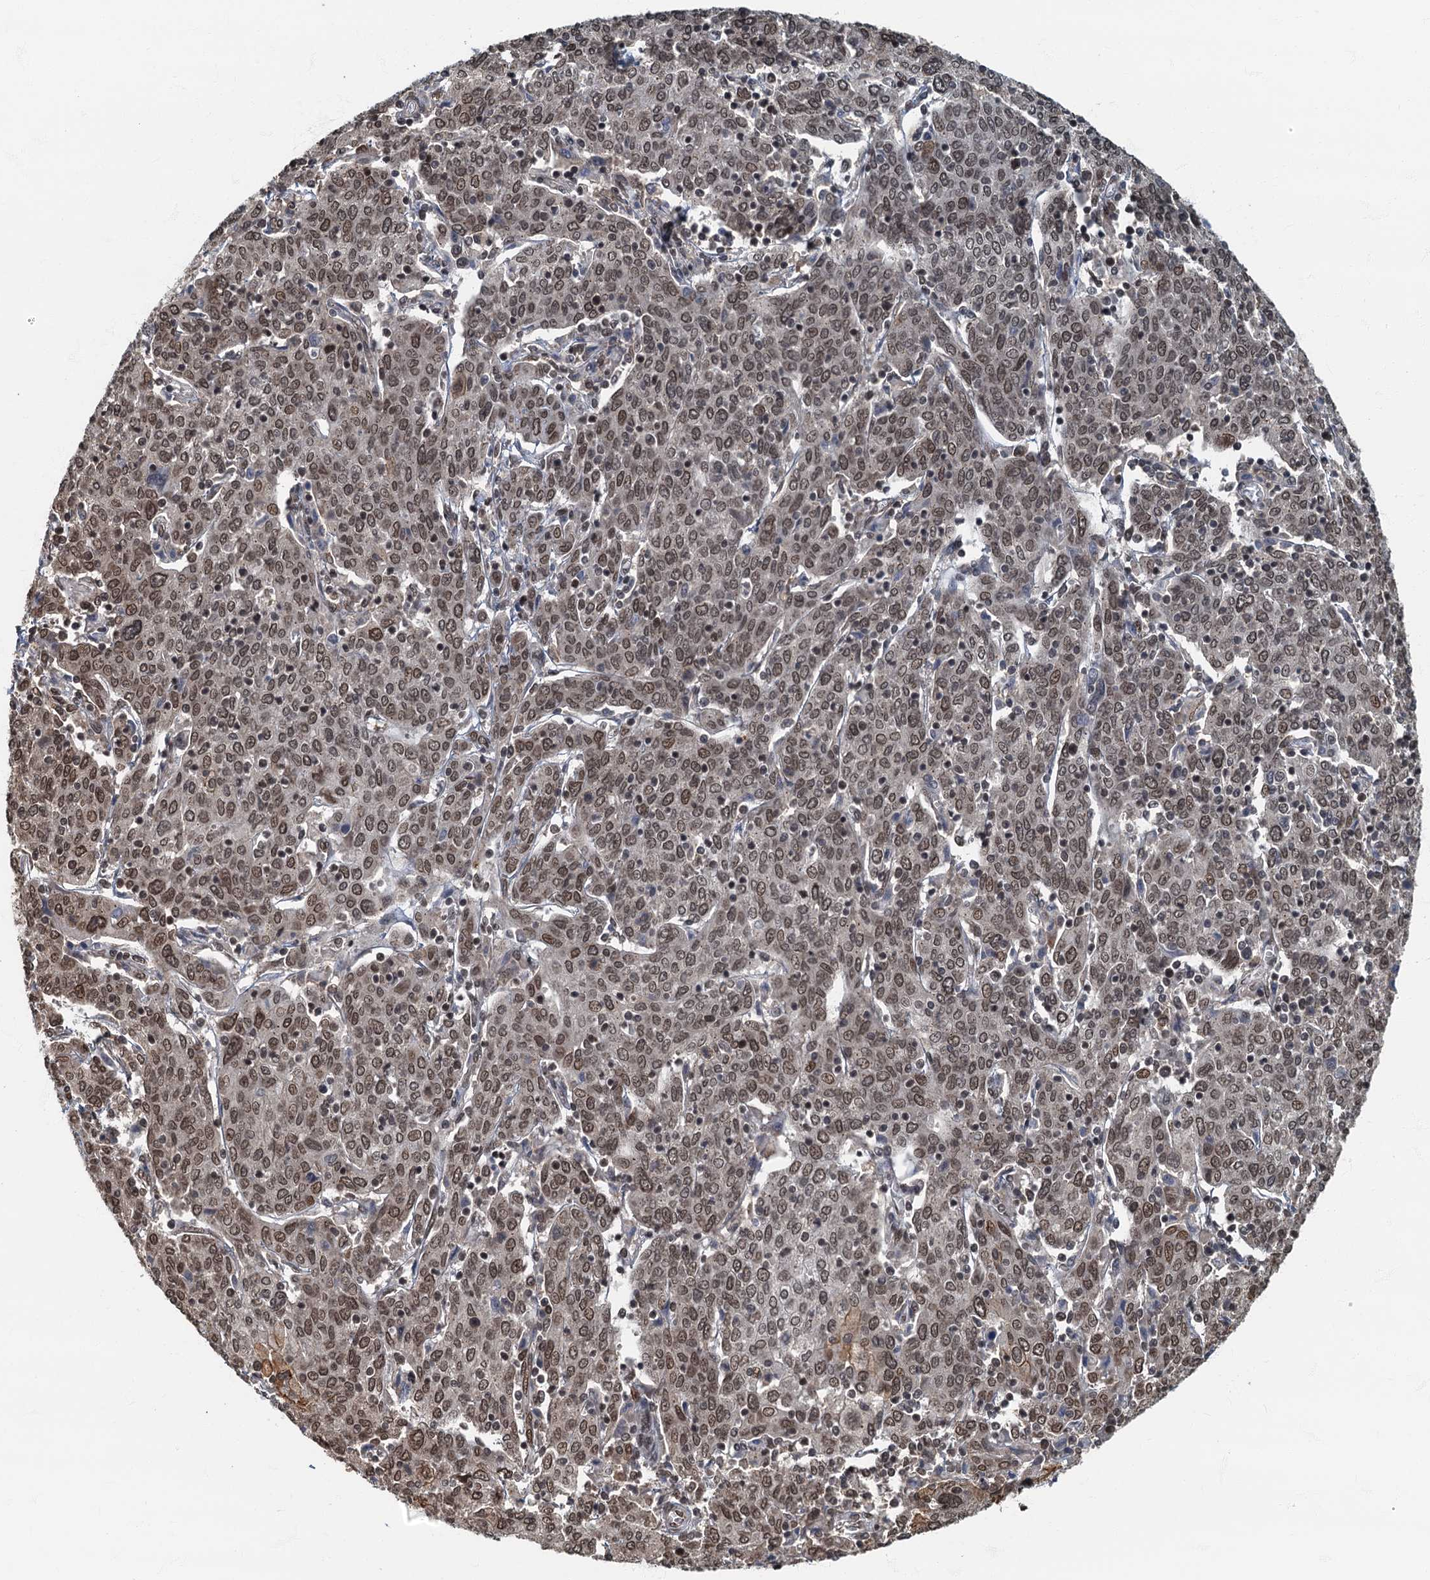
{"staining": {"intensity": "moderate", "quantity": ">75%", "location": "nuclear"}, "tissue": "cervical cancer", "cell_type": "Tumor cells", "image_type": "cancer", "snomed": [{"axis": "morphology", "description": "Squamous cell carcinoma, NOS"}, {"axis": "topography", "description": "Cervix"}], "caption": "Squamous cell carcinoma (cervical) stained for a protein (brown) demonstrates moderate nuclear positive expression in approximately >75% of tumor cells.", "gene": "CKAP2L", "patient": {"sex": "female", "age": 67}}